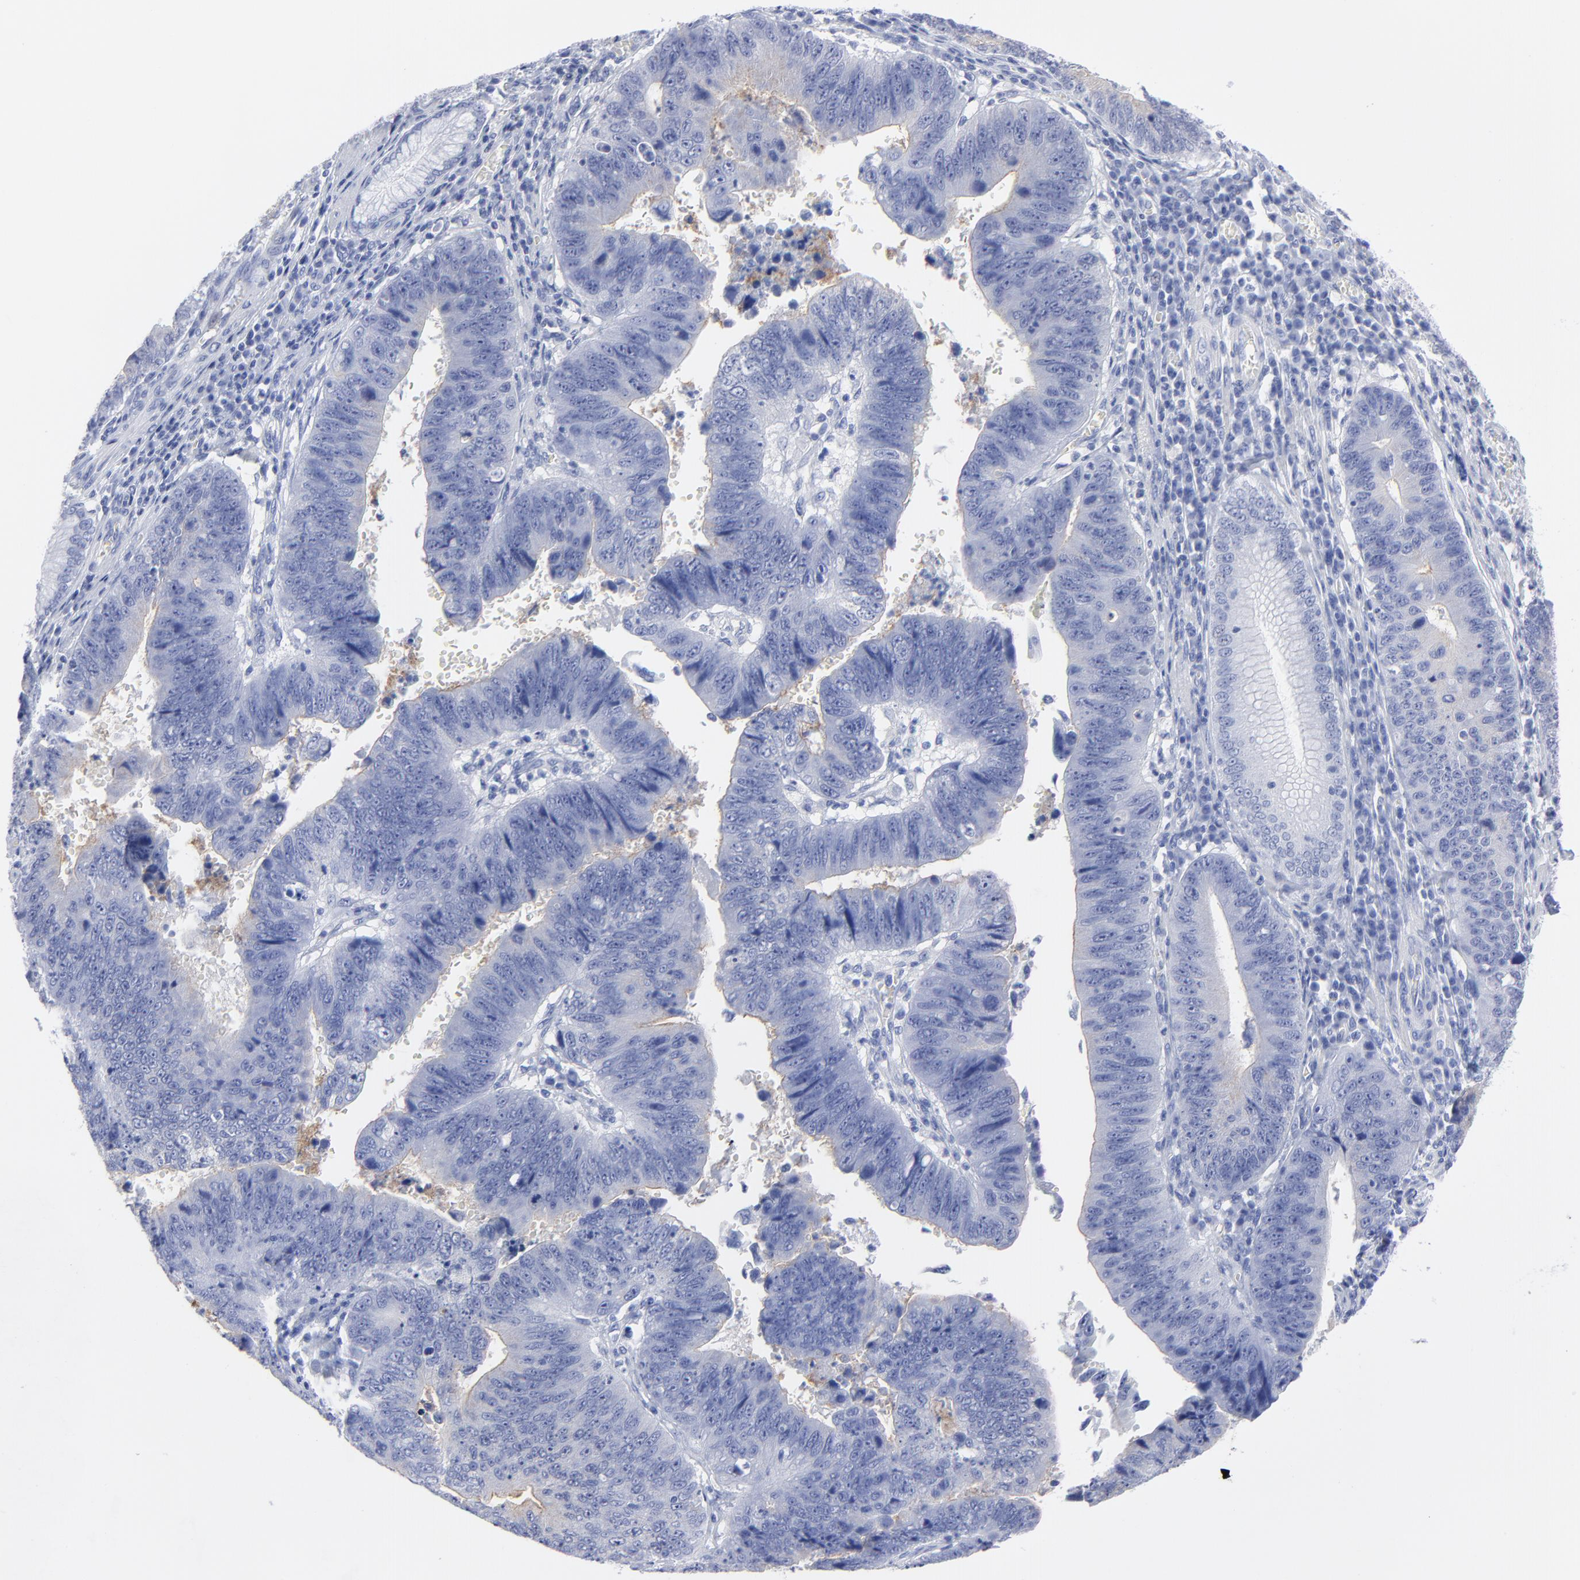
{"staining": {"intensity": "negative", "quantity": "none", "location": "none"}, "tissue": "stomach cancer", "cell_type": "Tumor cells", "image_type": "cancer", "snomed": [{"axis": "morphology", "description": "Adenocarcinoma, NOS"}, {"axis": "topography", "description": "Stomach"}], "caption": "High magnification brightfield microscopy of stomach cancer (adenocarcinoma) stained with DAB (brown) and counterstained with hematoxylin (blue): tumor cells show no significant staining.", "gene": "CNTN3", "patient": {"sex": "male", "age": 59}}